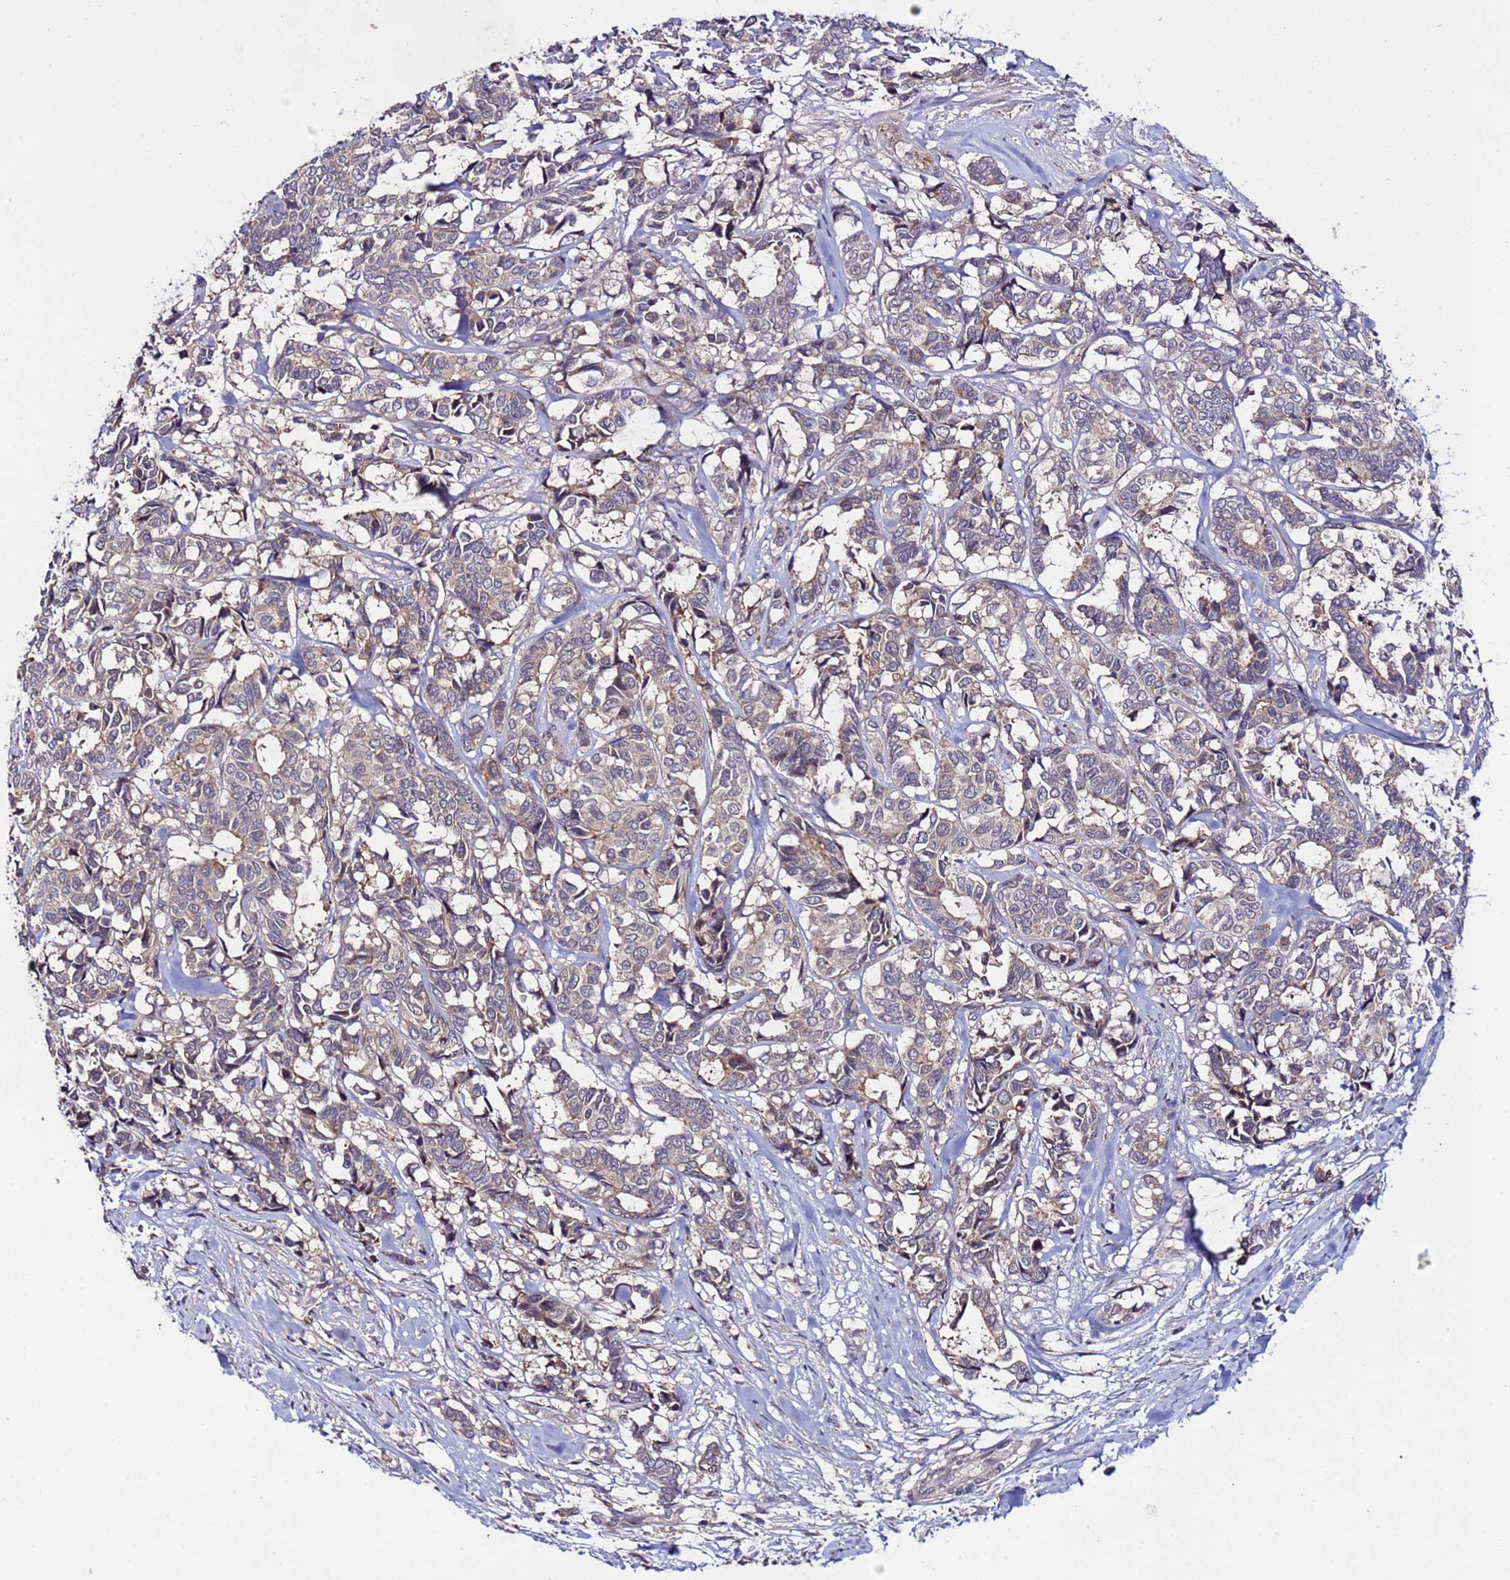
{"staining": {"intensity": "weak", "quantity": "25%-75%", "location": "cytoplasmic/membranous"}, "tissue": "breast cancer", "cell_type": "Tumor cells", "image_type": "cancer", "snomed": [{"axis": "morphology", "description": "Duct carcinoma"}, {"axis": "topography", "description": "Breast"}], "caption": "IHC of human breast intraductal carcinoma shows low levels of weak cytoplasmic/membranous staining in about 25%-75% of tumor cells.", "gene": "PLXDC2", "patient": {"sex": "female", "age": 87}}